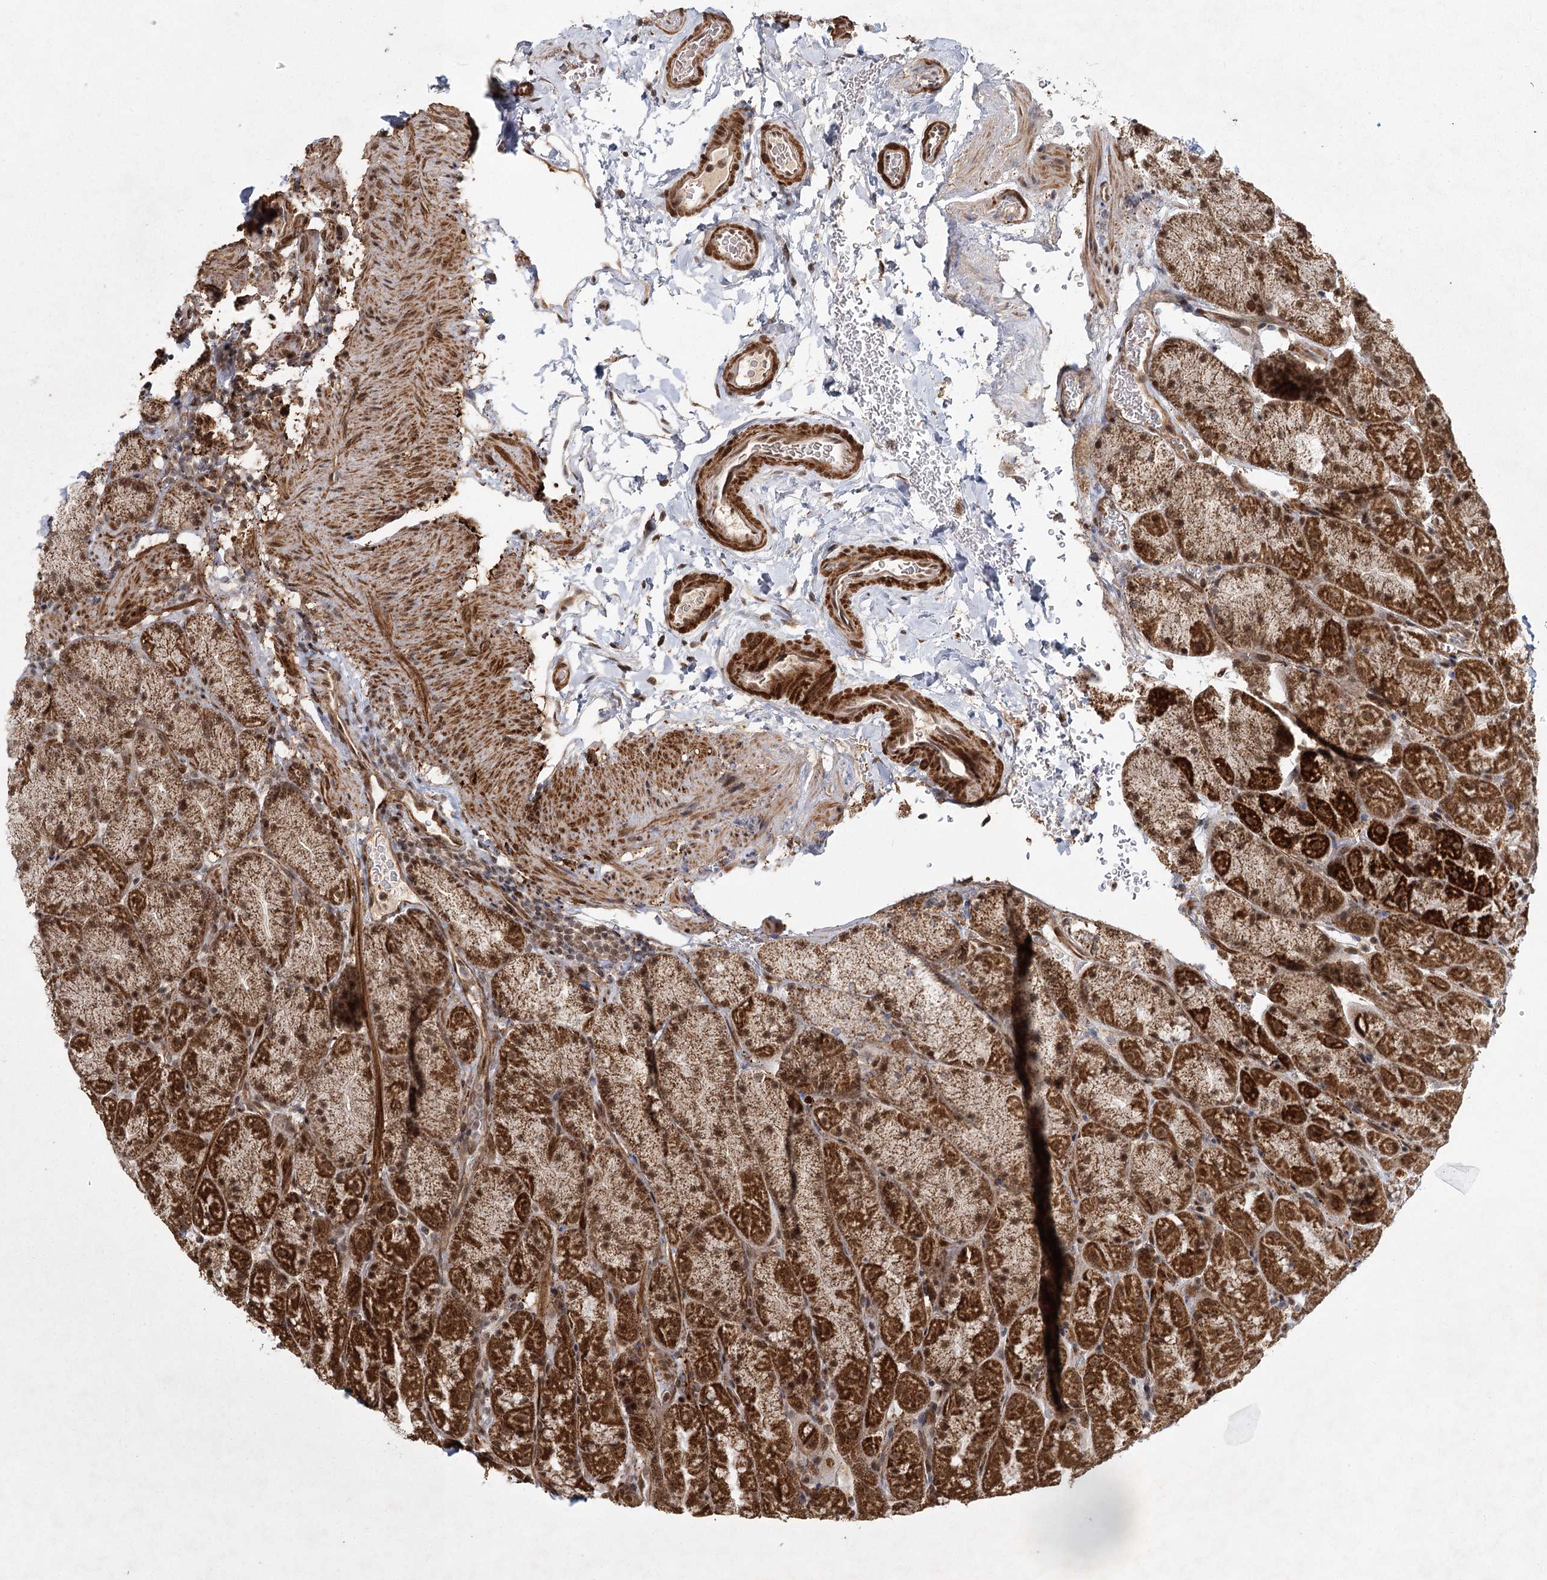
{"staining": {"intensity": "strong", "quantity": ">75%", "location": "cytoplasmic/membranous,nuclear"}, "tissue": "stomach", "cell_type": "Glandular cells", "image_type": "normal", "snomed": [{"axis": "morphology", "description": "Normal tissue, NOS"}, {"axis": "topography", "description": "Stomach, upper"}, {"axis": "topography", "description": "Stomach, lower"}], "caption": "Protein expression analysis of benign stomach exhibits strong cytoplasmic/membranous,nuclear expression in approximately >75% of glandular cells. Using DAB (brown) and hematoxylin (blue) stains, captured at high magnification using brightfield microscopy.", "gene": "ZCCHC24", "patient": {"sex": "male", "age": 67}}